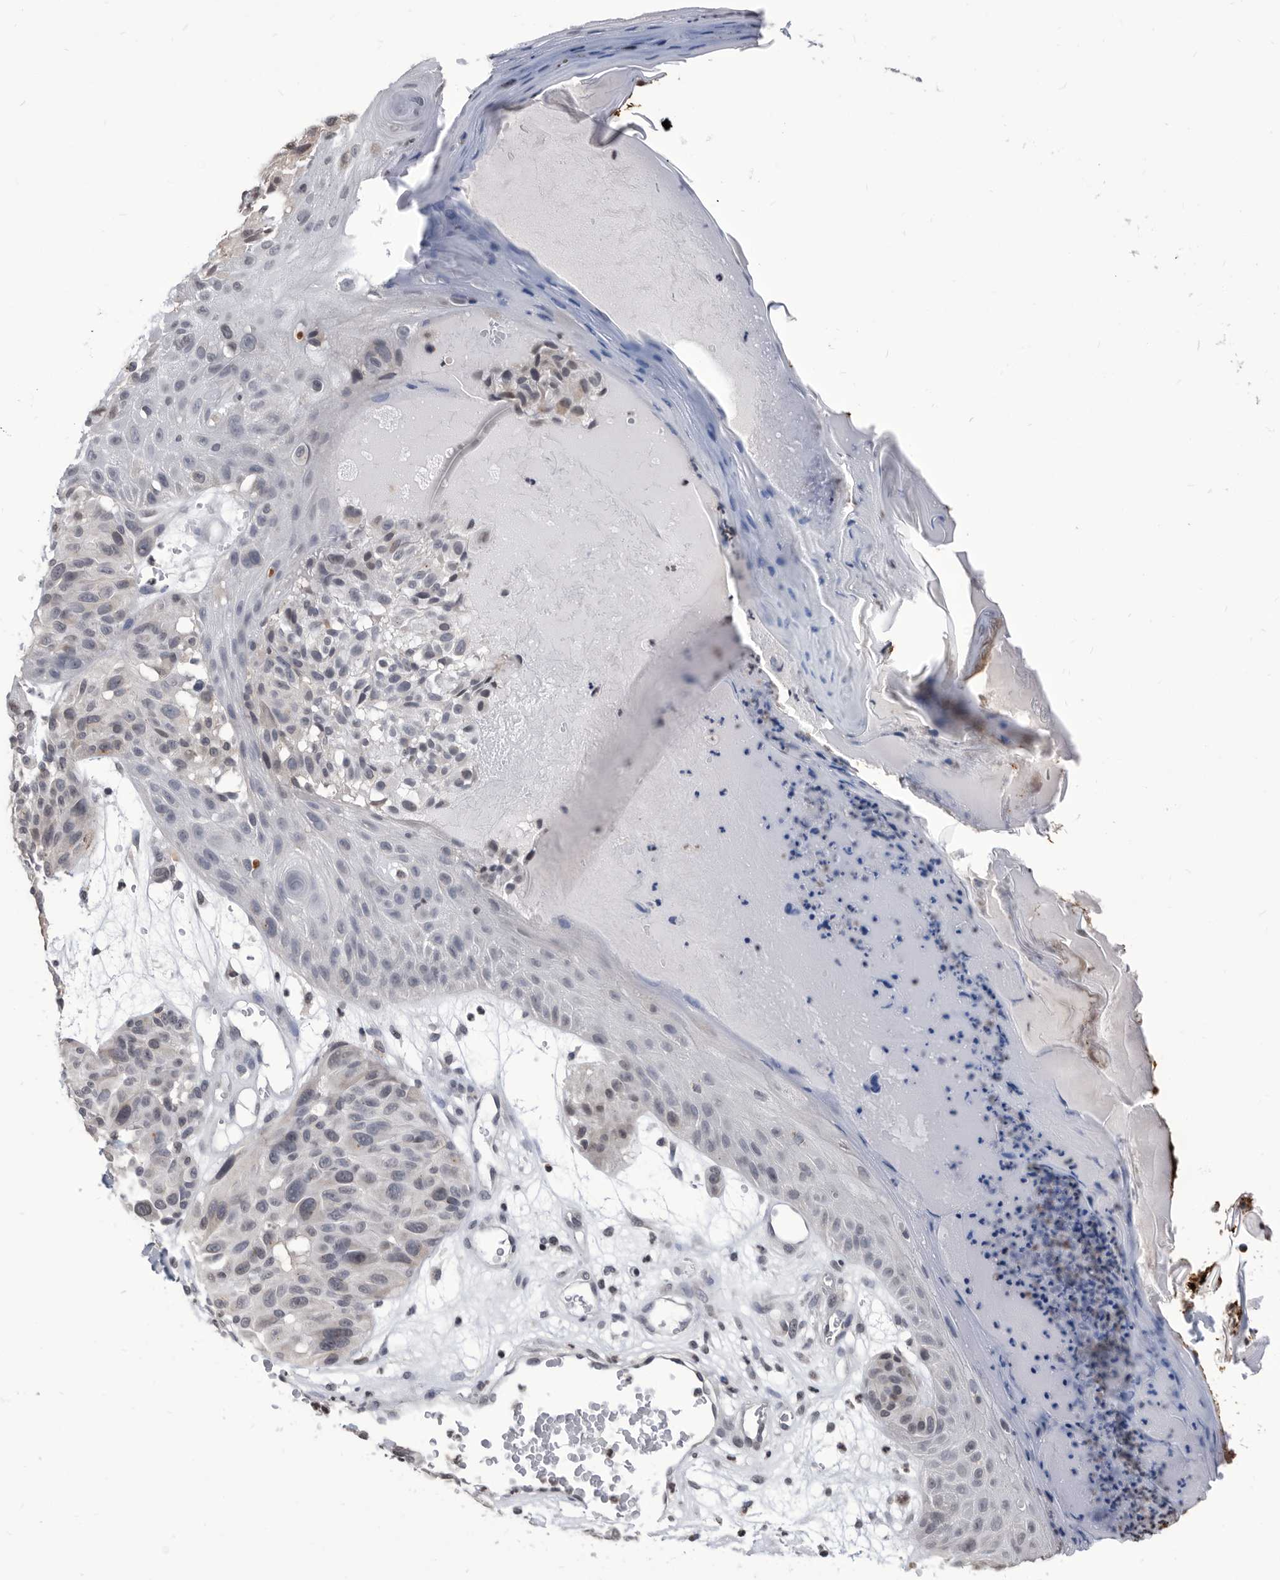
{"staining": {"intensity": "weak", "quantity": "<25%", "location": "nuclear"}, "tissue": "melanoma", "cell_type": "Tumor cells", "image_type": "cancer", "snomed": [{"axis": "morphology", "description": "Malignant melanoma, NOS"}, {"axis": "topography", "description": "Skin"}], "caption": "There is no significant expression in tumor cells of melanoma.", "gene": "TSTD1", "patient": {"sex": "male", "age": 83}}